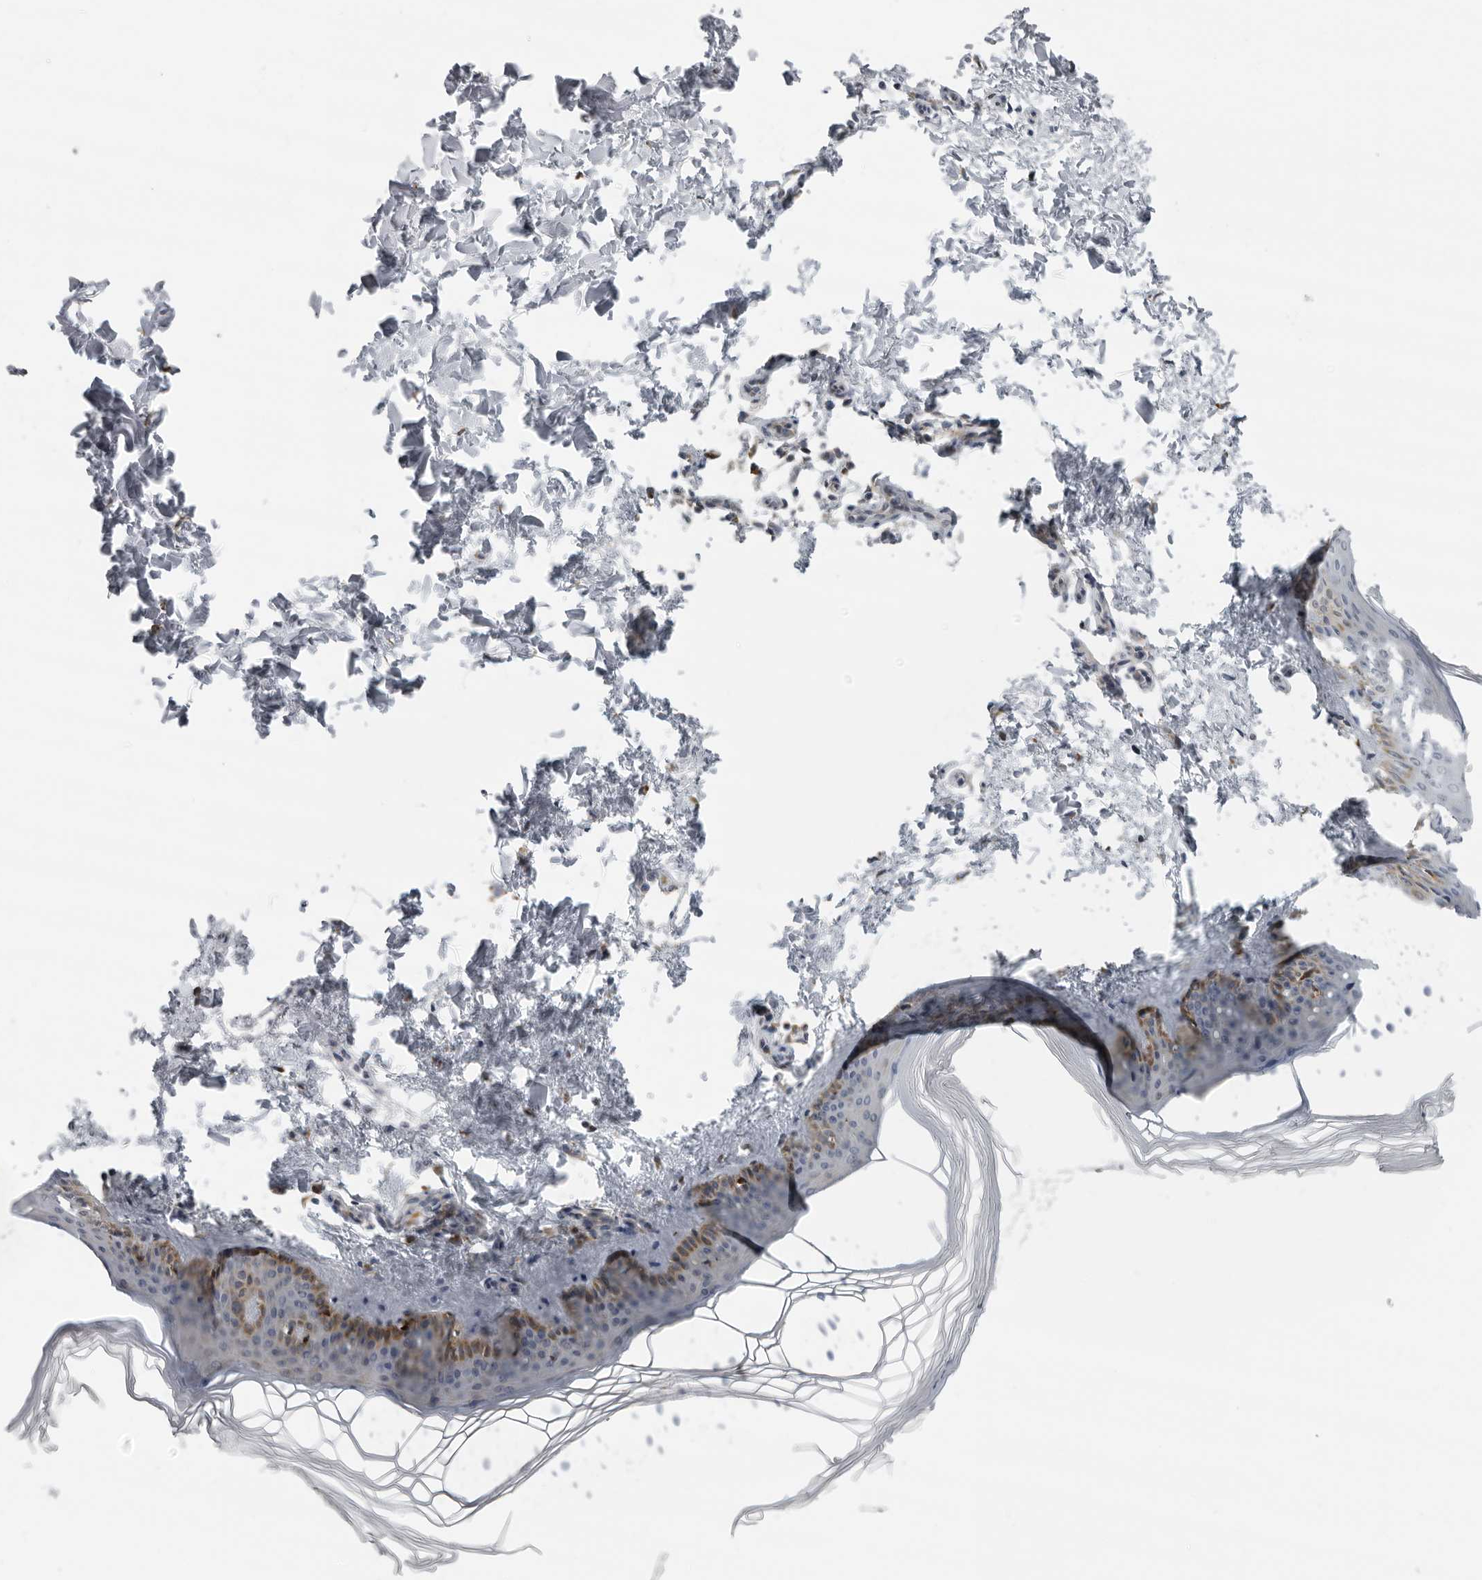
{"staining": {"intensity": "negative", "quantity": "none", "location": "none"}, "tissue": "skin", "cell_type": "Fibroblasts", "image_type": "normal", "snomed": [{"axis": "morphology", "description": "Normal tissue, NOS"}, {"axis": "topography", "description": "Skin"}], "caption": "Immunohistochemistry of unremarkable human skin displays no expression in fibroblasts. (Stains: DAB (3,3'-diaminobenzidine) IHC with hematoxylin counter stain, Microscopy: brightfield microscopy at high magnification).", "gene": "ALPK2", "patient": {"sex": "female", "age": 27}}